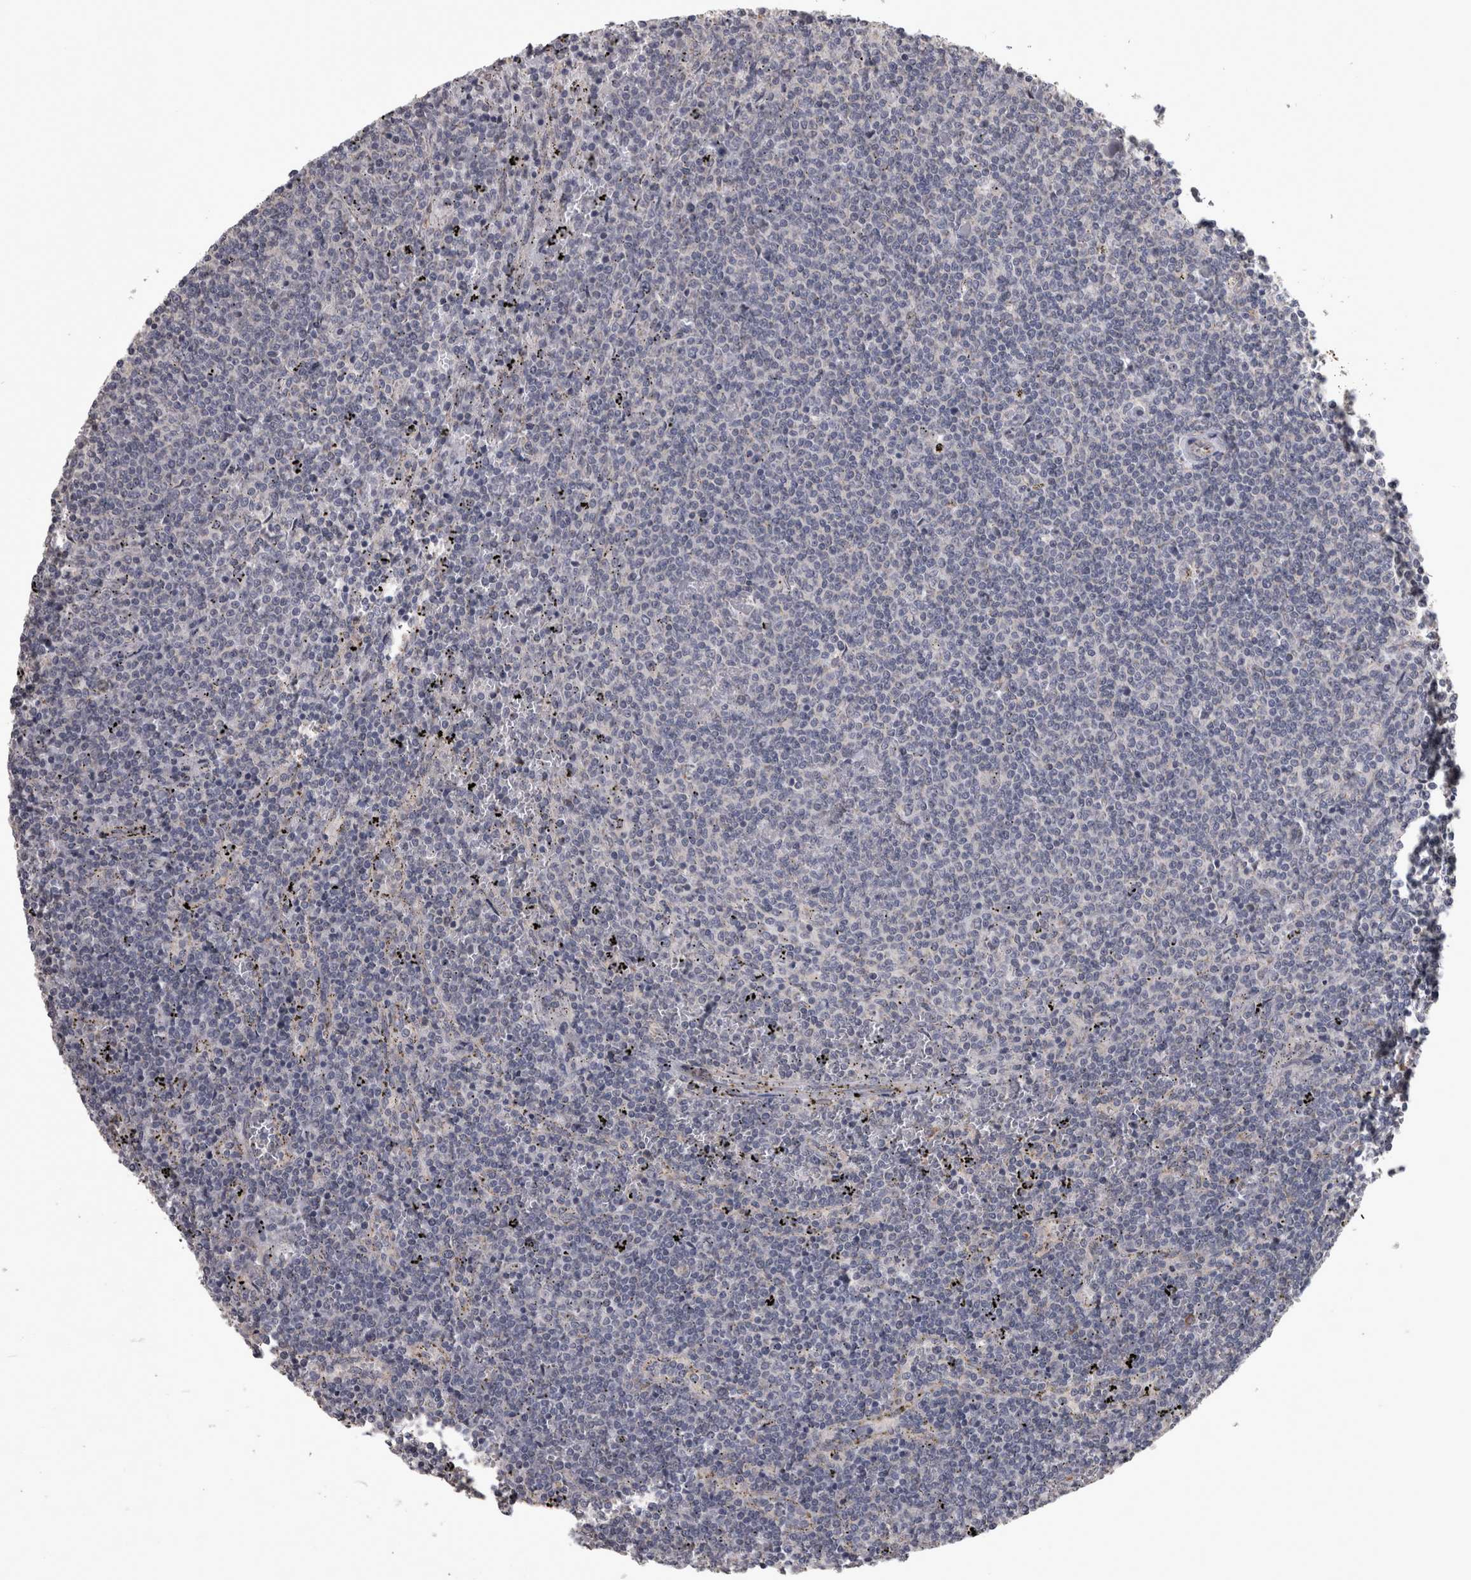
{"staining": {"intensity": "negative", "quantity": "none", "location": "none"}, "tissue": "lymphoma", "cell_type": "Tumor cells", "image_type": "cancer", "snomed": [{"axis": "morphology", "description": "Malignant lymphoma, non-Hodgkin's type, Low grade"}, {"axis": "topography", "description": "Spleen"}], "caption": "The immunohistochemistry micrograph has no significant staining in tumor cells of lymphoma tissue.", "gene": "DBT", "patient": {"sex": "female", "age": 50}}